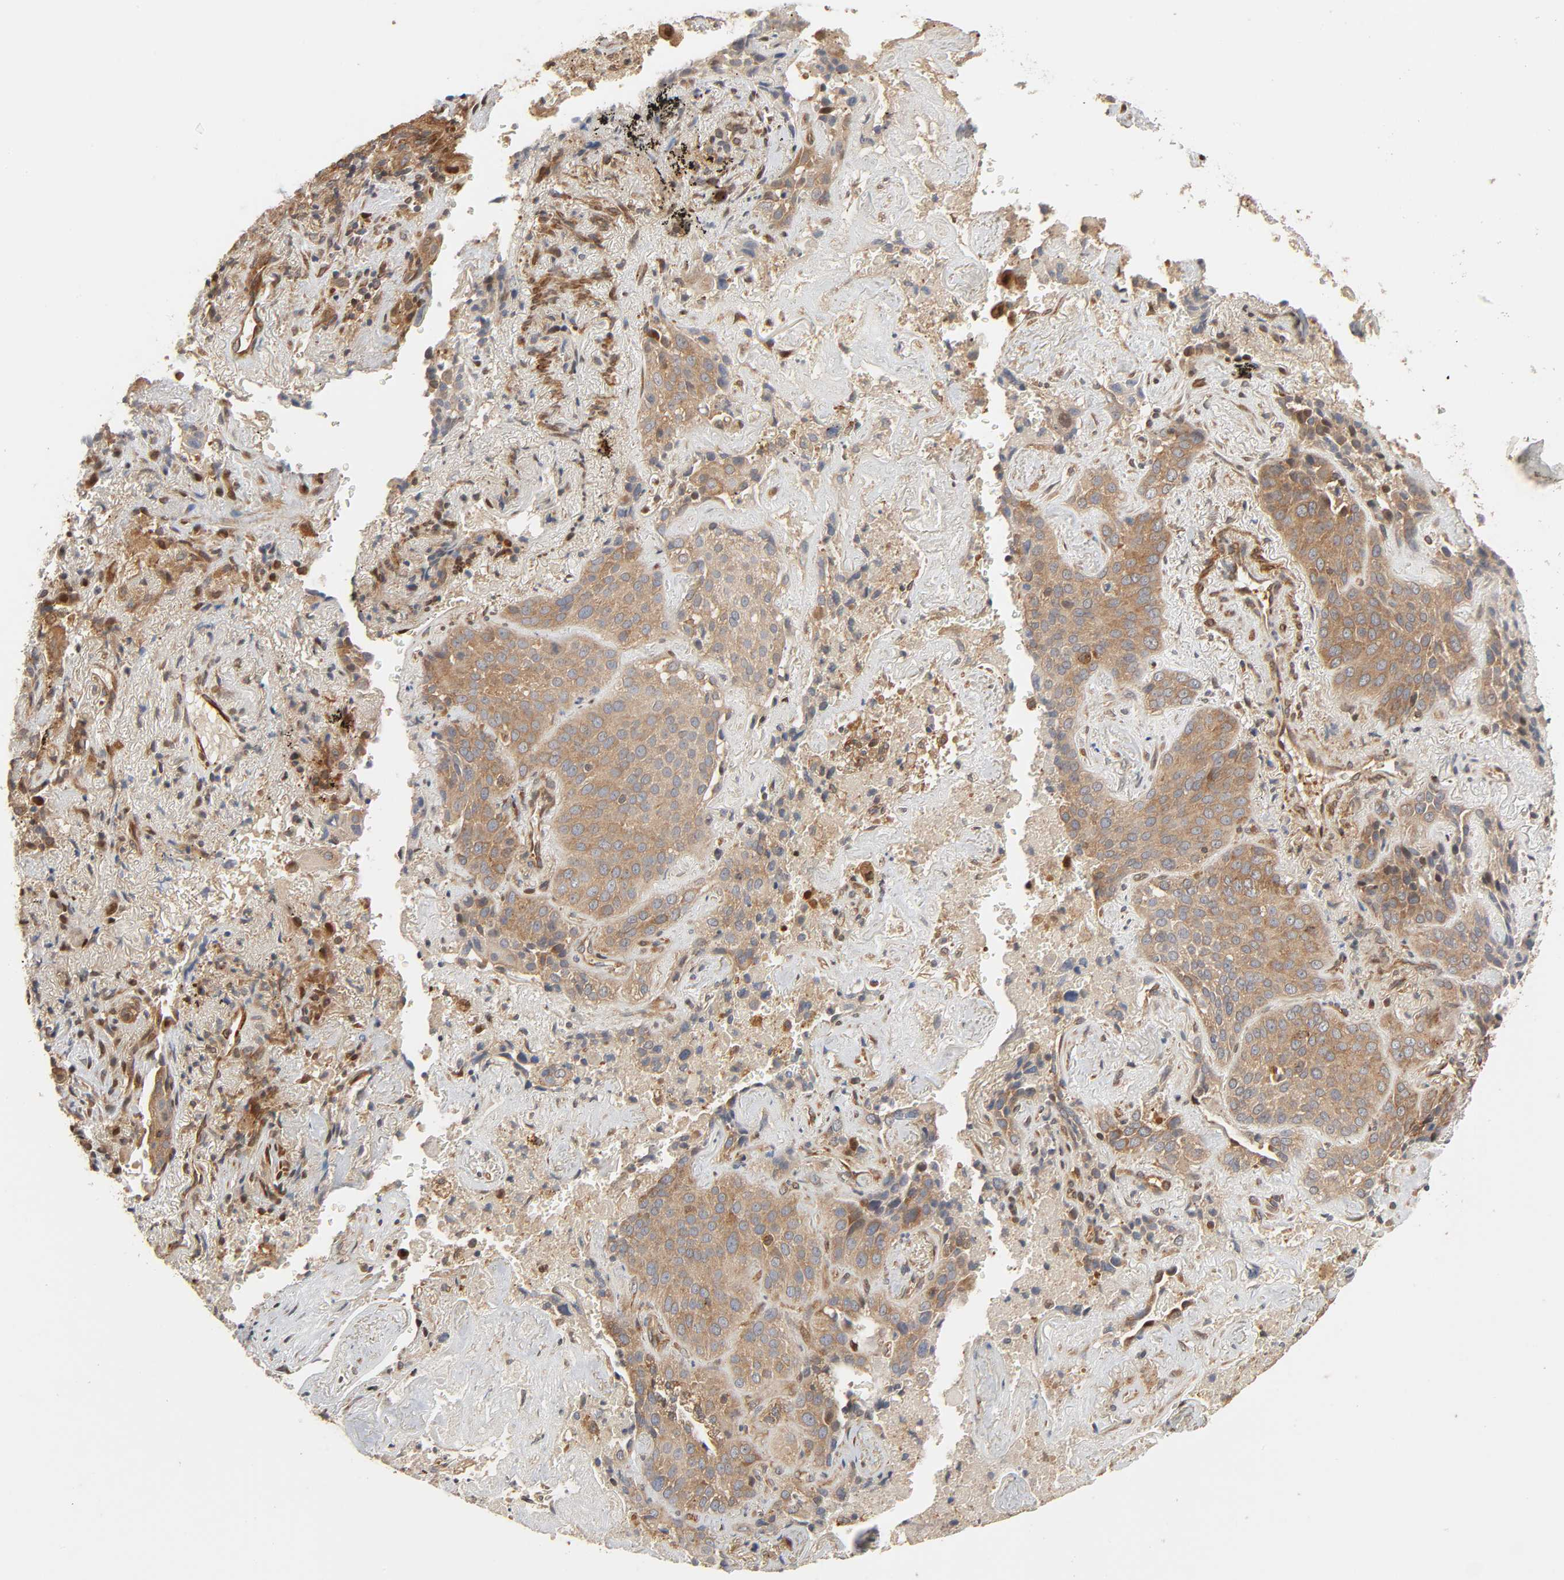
{"staining": {"intensity": "moderate", "quantity": ">75%", "location": "cytoplasmic/membranous"}, "tissue": "lung cancer", "cell_type": "Tumor cells", "image_type": "cancer", "snomed": [{"axis": "morphology", "description": "Squamous cell carcinoma, NOS"}, {"axis": "topography", "description": "Lung"}], "caption": "Lung cancer tissue demonstrates moderate cytoplasmic/membranous expression in approximately >75% of tumor cells, visualized by immunohistochemistry.", "gene": "NEMF", "patient": {"sex": "male", "age": 54}}